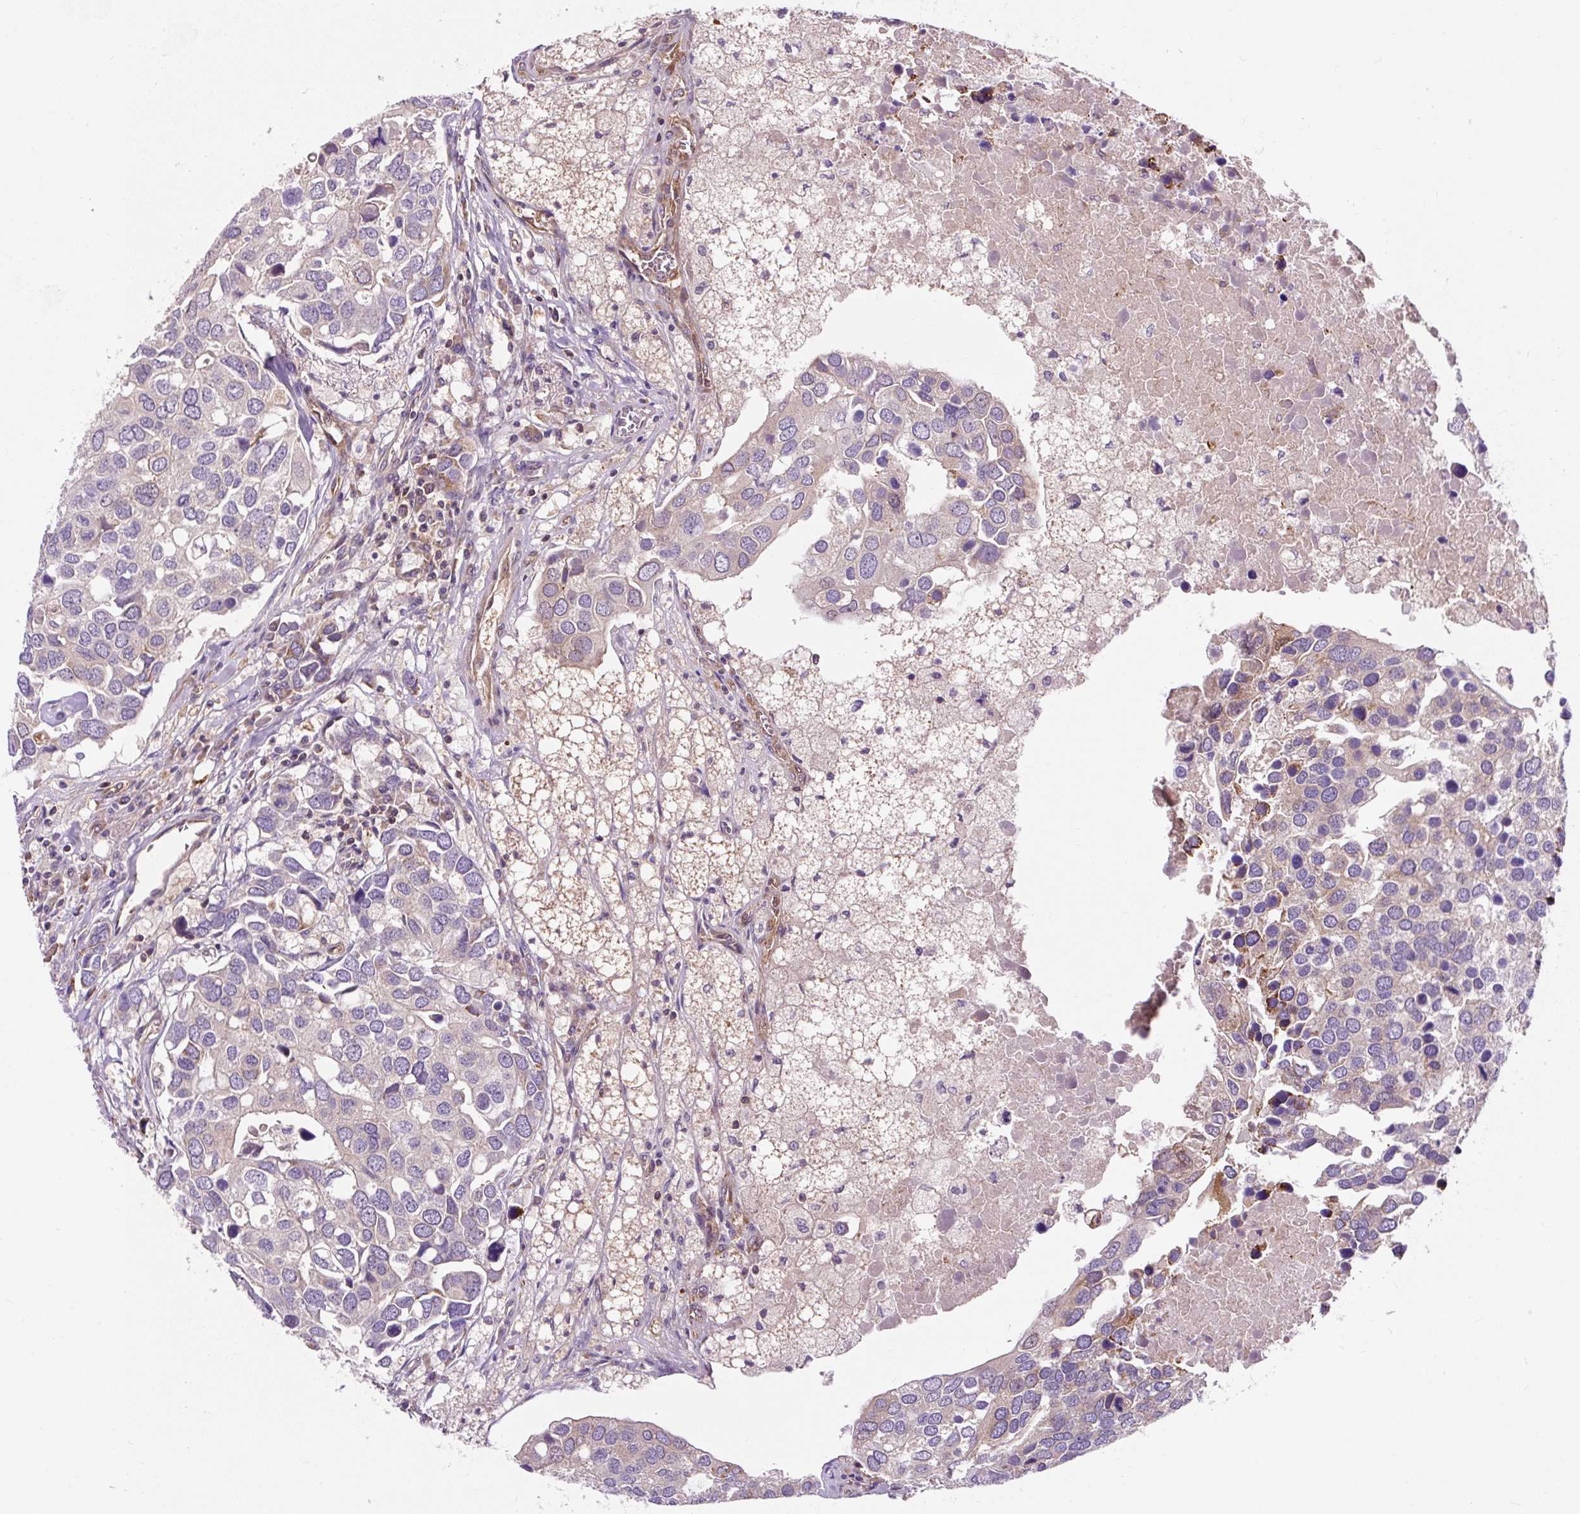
{"staining": {"intensity": "negative", "quantity": "none", "location": "none"}, "tissue": "breast cancer", "cell_type": "Tumor cells", "image_type": "cancer", "snomed": [{"axis": "morphology", "description": "Duct carcinoma"}, {"axis": "topography", "description": "Breast"}], "caption": "There is no significant staining in tumor cells of breast invasive ductal carcinoma.", "gene": "PCDHGB3", "patient": {"sex": "female", "age": 83}}